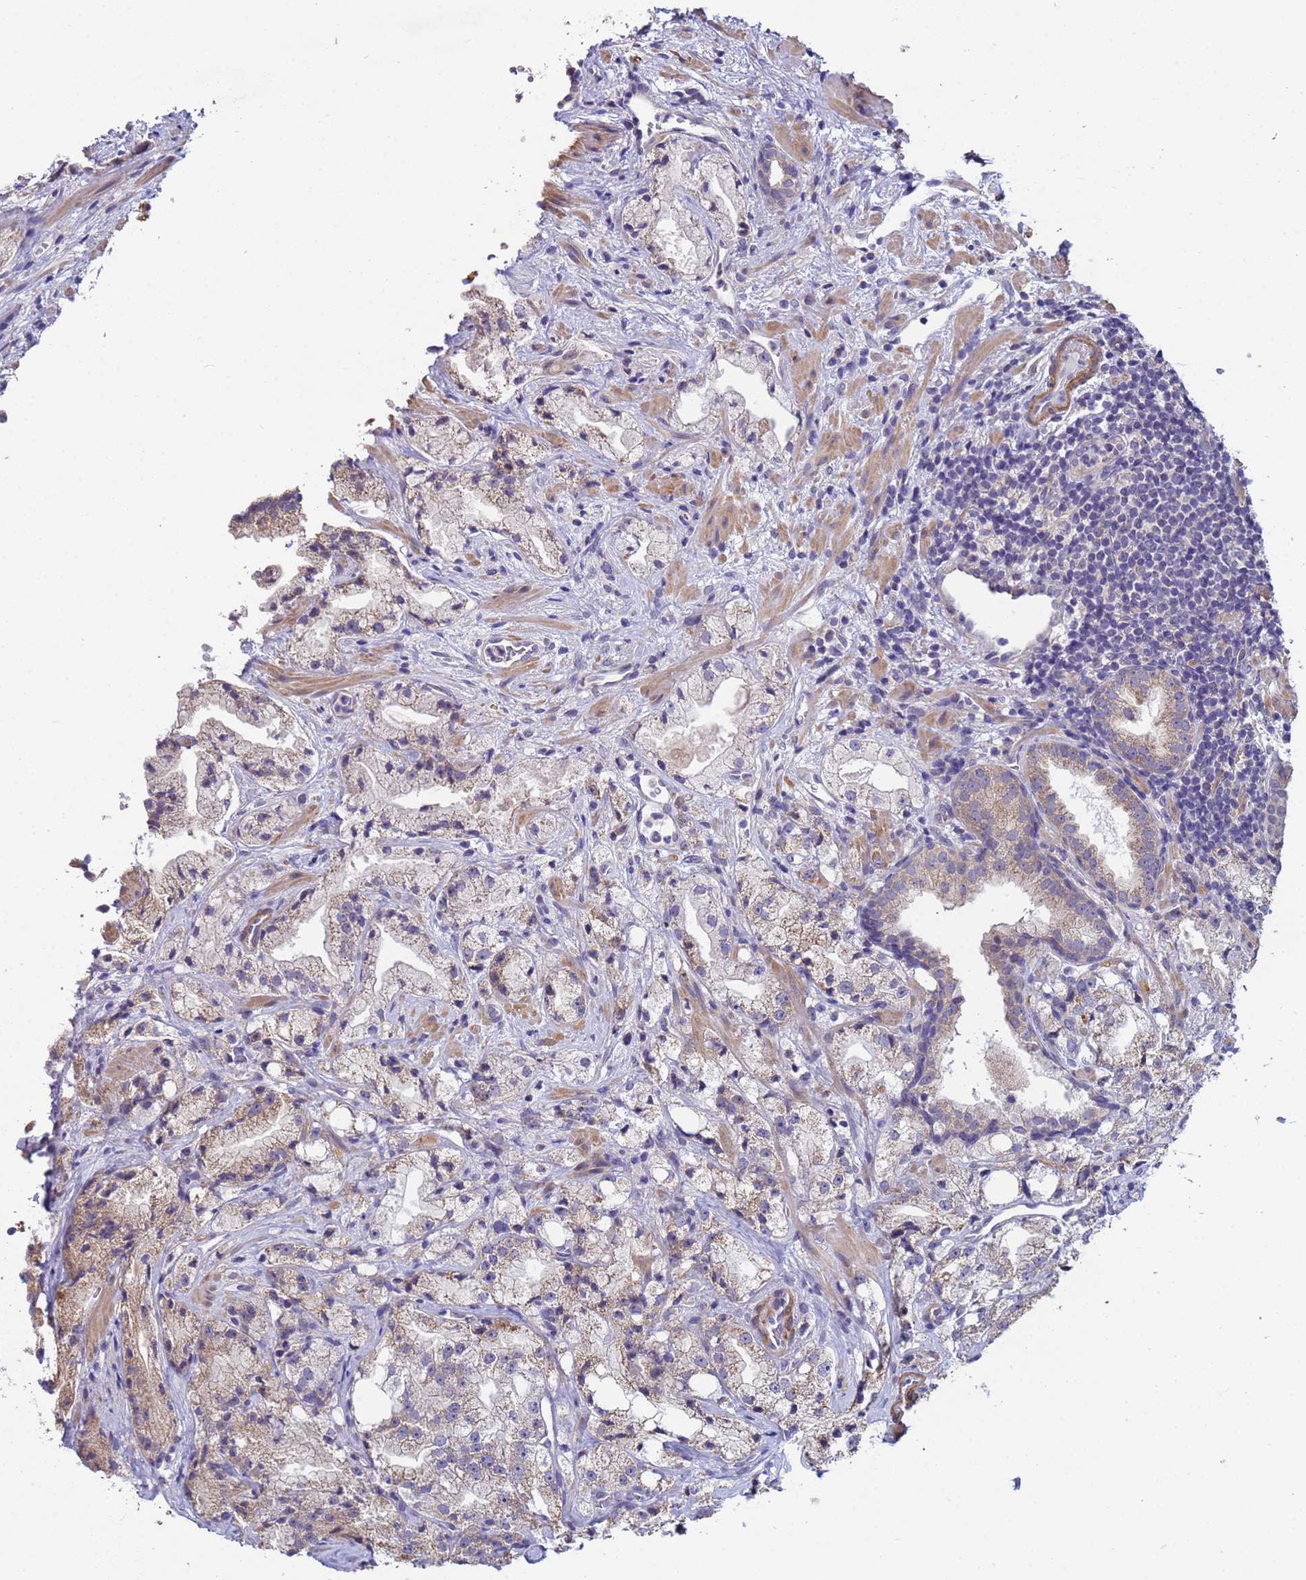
{"staining": {"intensity": "weak", "quantity": "25%-75%", "location": "cytoplasmic/membranous"}, "tissue": "prostate cancer", "cell_type": "Tumor cells", "image_type": "cancer", "snomed": [{"axis": "morphology", "description": "Adenocarcinoma, High grade"}, {"axis": "topography", "description": "Prostate"}], "caption": "Immunohistochemistry (IHC) staining of prostate high-grade adenocarcinoma, which reveals low levels of weak cytoplasmic/membranous staining in about 25%-75% of tumor cells indicating weak cytoplasmic/membranous protein positivity. The staining was performed using DAB (brown) for protein detection and nuclei were counterstained in hematoxylin (blue).", "gene": "CLHC1", "patient": {"sex": "male", "age": 64}}